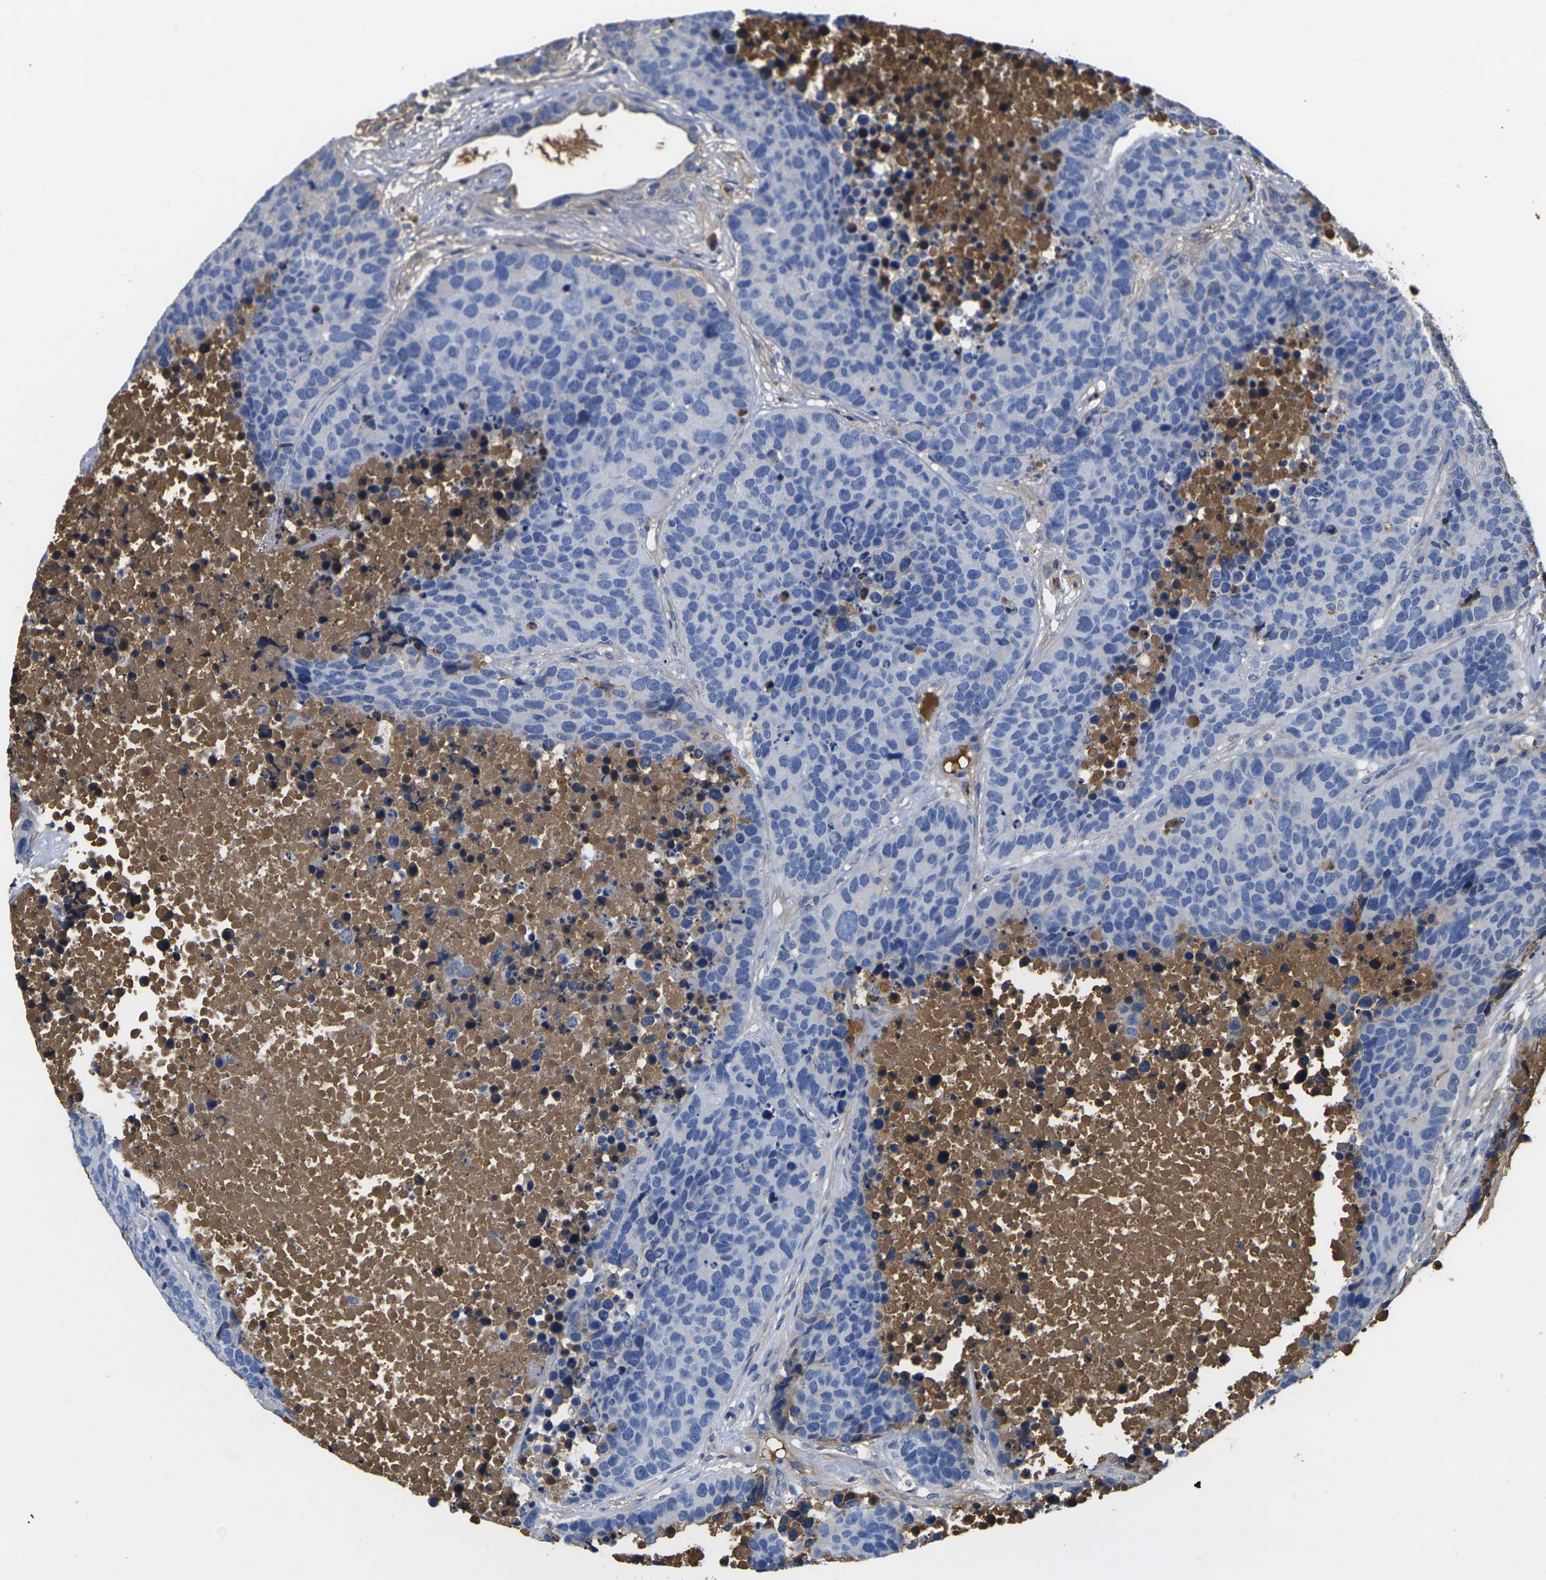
{"staining": {"intensity": "negative", "quantity": "none", "location": "none"}, "tissue": "carcinoid", "cell_type": "Tumor cells", "image_type": "cancer", "snomed": [{"axis": "morphology", "description": "Carcinoid, malignant, NOS"}, {"axis": "topography", "description": "Lung"}], "caption": "The micrograph reveals no significant positivity in tumor cells of carcinoid.", "gene": "GREM2", "patient": {"sex": "male", "age": 60}}